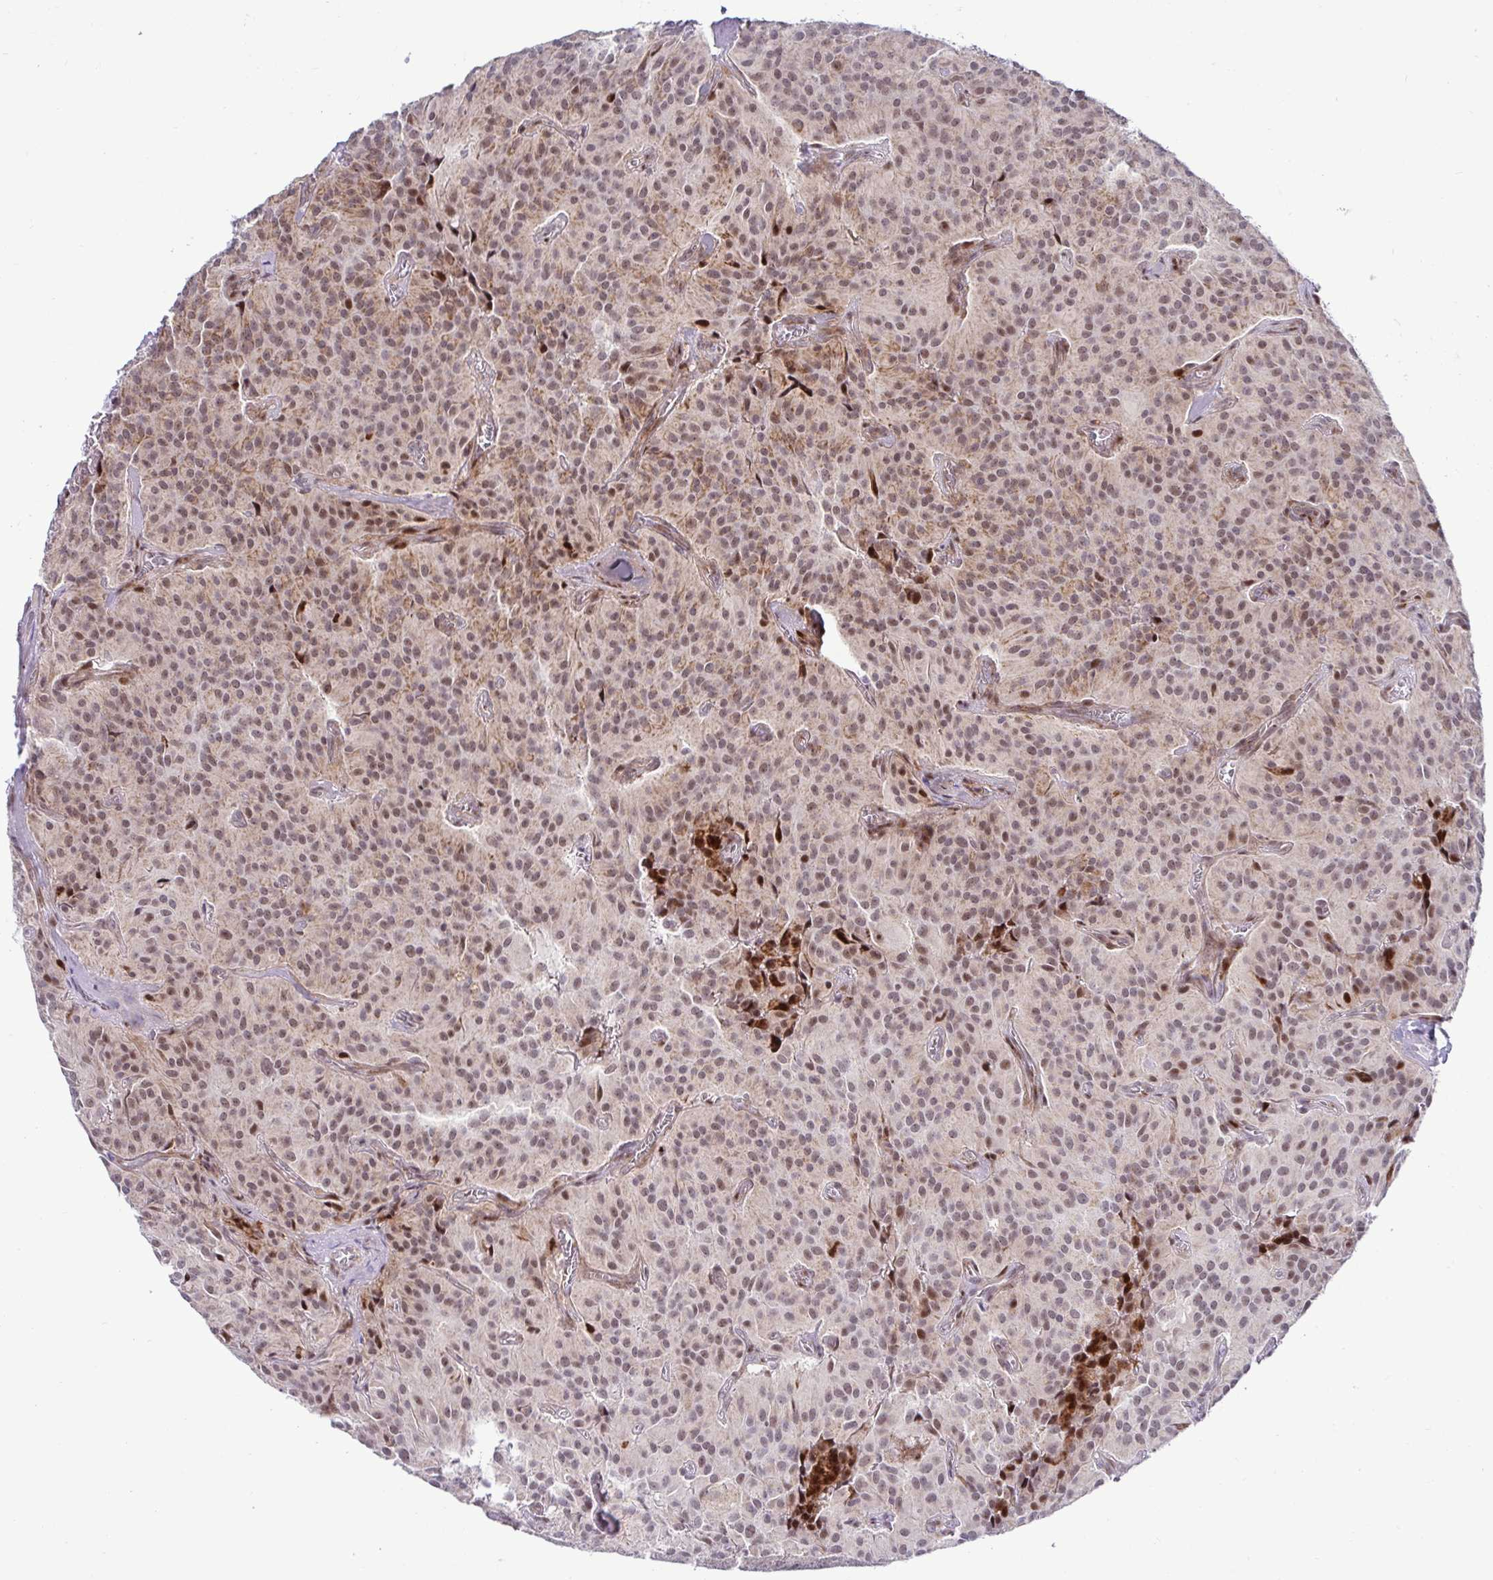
{"staining": {"intensity": "weak", "quantity": ">75%", "location": "cytoplasmic/membranous,nuclear"}, "tissue": "glioma", "cell_type": "Tumor cells", "image_type": "cancer", "snomed": [{"axis": "morphology", "description": "Glioma, malignant, Low grade"}, {"axis": "topography", "description": "Brain"}], "caption": "This is a photomicrograph of immunohistochemistry (IHC) staining of glioma, which shows weak positivity in the cytoplasmic/membranous and nuclear of tumor cells.", "gene": "DZIP1", "patient": {"sex": "male", "age": 42}}